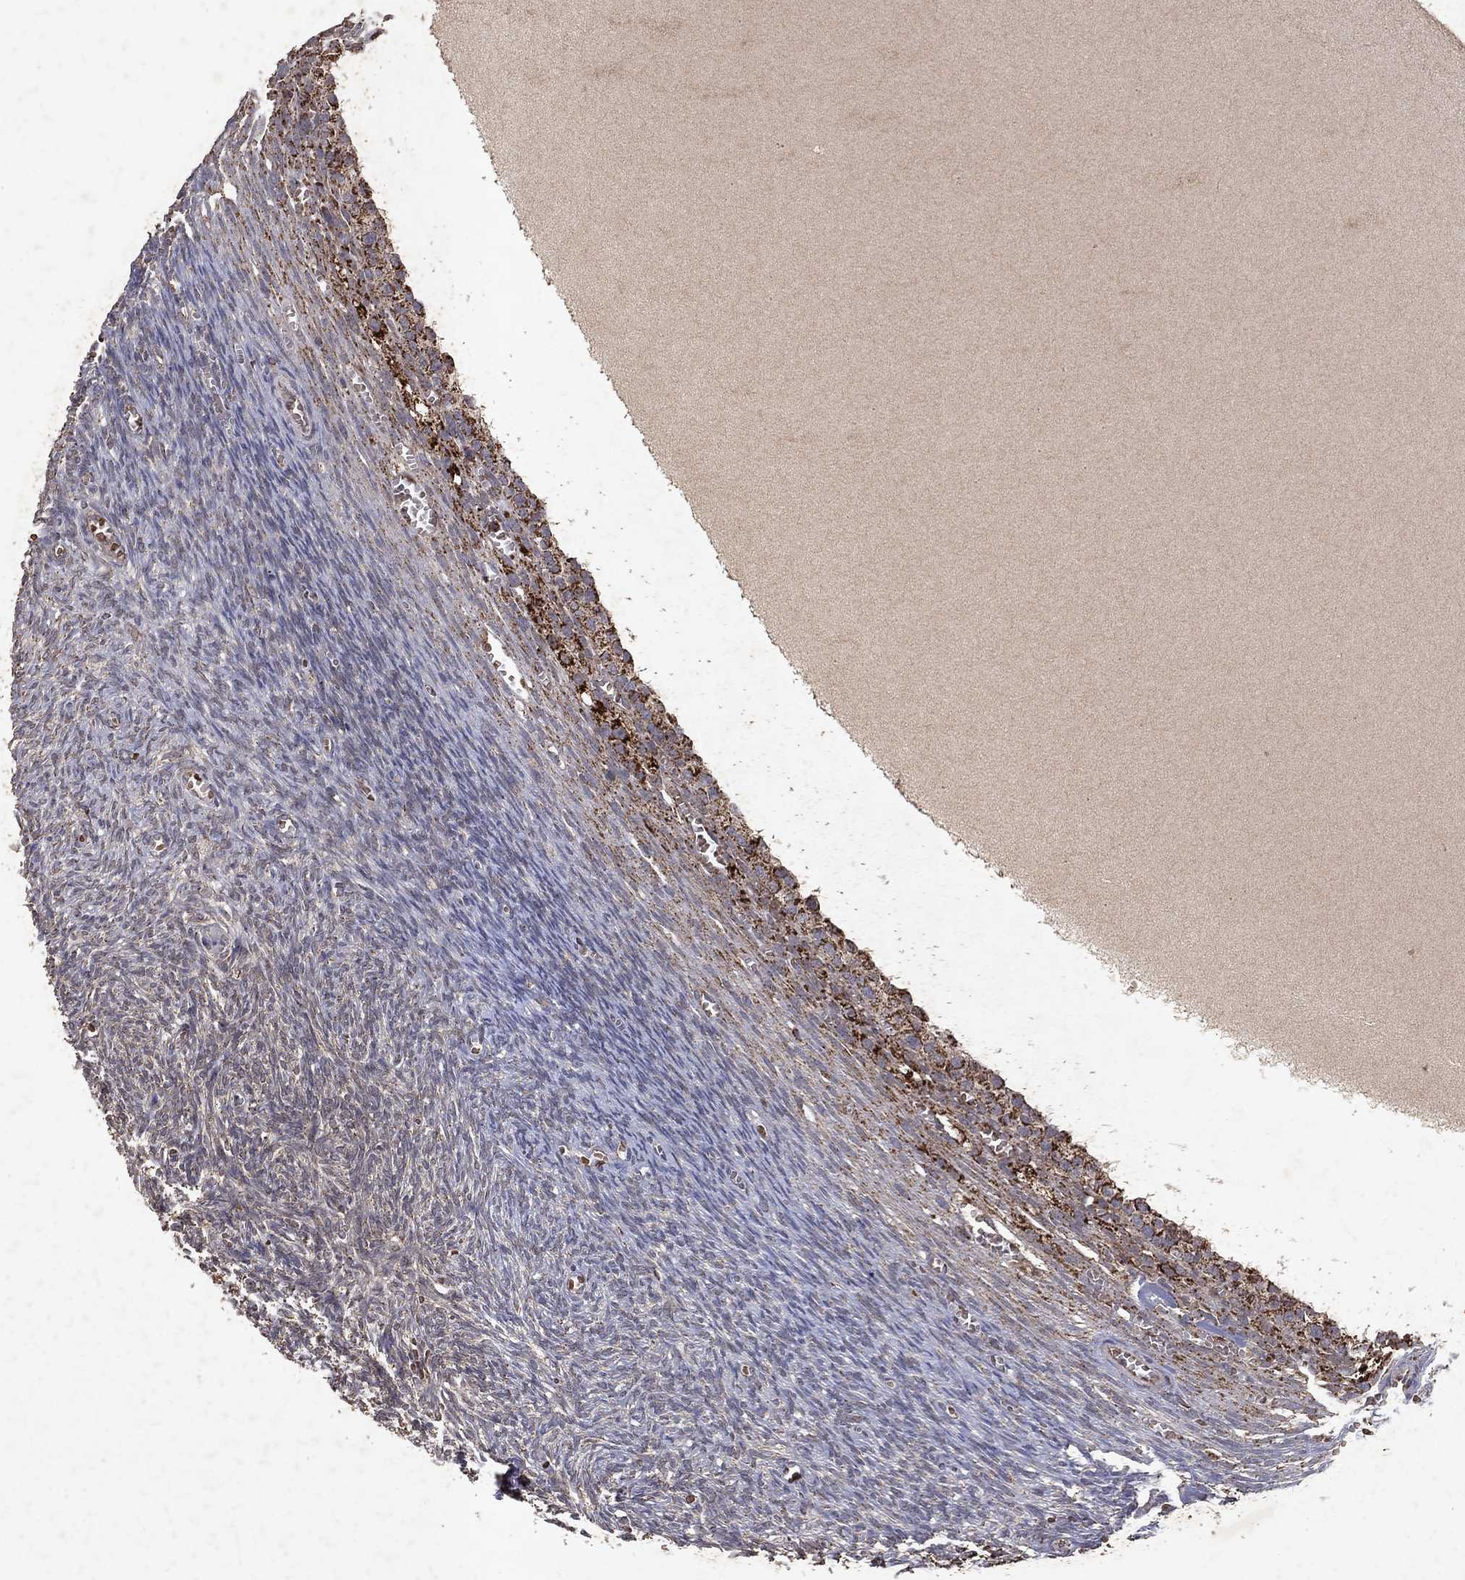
{"staining": {"intensity": "negative", "quantity": "none", "location": "none"}, "tissue": "ovary", "cell_type": "Follicle cells", "image_type": "normal", "snomed": [{"axis": "morphology", "description": "Normal tissue, NOS"}, {"axis": "topography", "description": "Ovary"}], "caption": "DAB (3,3'-diaminobenzidine) immunohistochemical staining of normal human ovary exhibits no significant positivity in follicle cells.", "gene": "PYROXD2", "patient": {"sex": "female", "age": 43}}